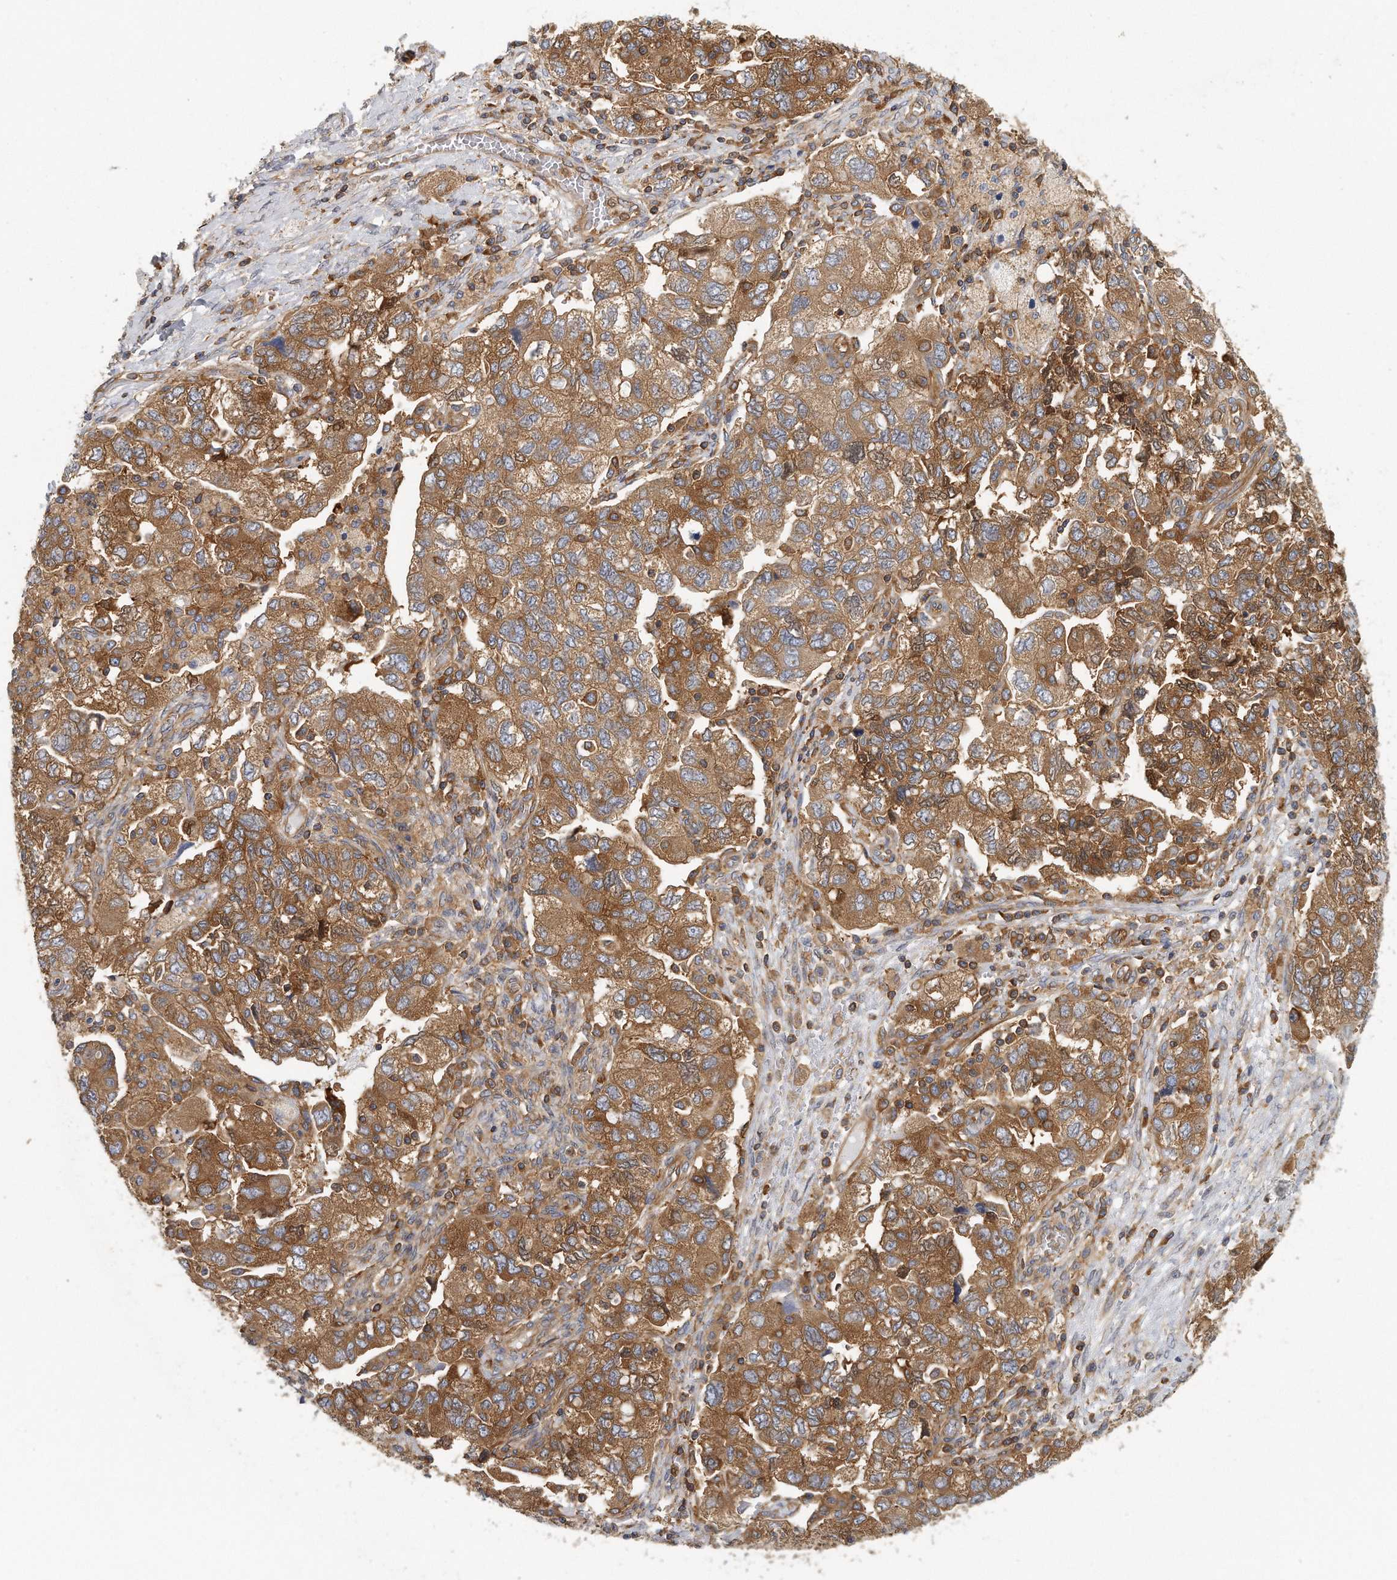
{"staining": {"intensity": "moderate", "quantity": ">75%", "location": "cytoplasmic/membranous"}, "tissue": "ovarian cancer", "cell_type": "Tumor cells", "image_type": "cancer", "snomed": [{"axis": "morphology", "description": "Carcinoma, NOS"}, {"axis": "morphology", "description": "Cystadenocarcinoma, serous, NOS"}, {"axis": "topography", "description": "Ovary"}], "caption": "Tumor cells exhibit moderate cytoplasmic/membranous staining in about >75% of cells in ovarian cancer.", "gene": "EIF3I", "patient": {"sex": "female", "age": 69}}